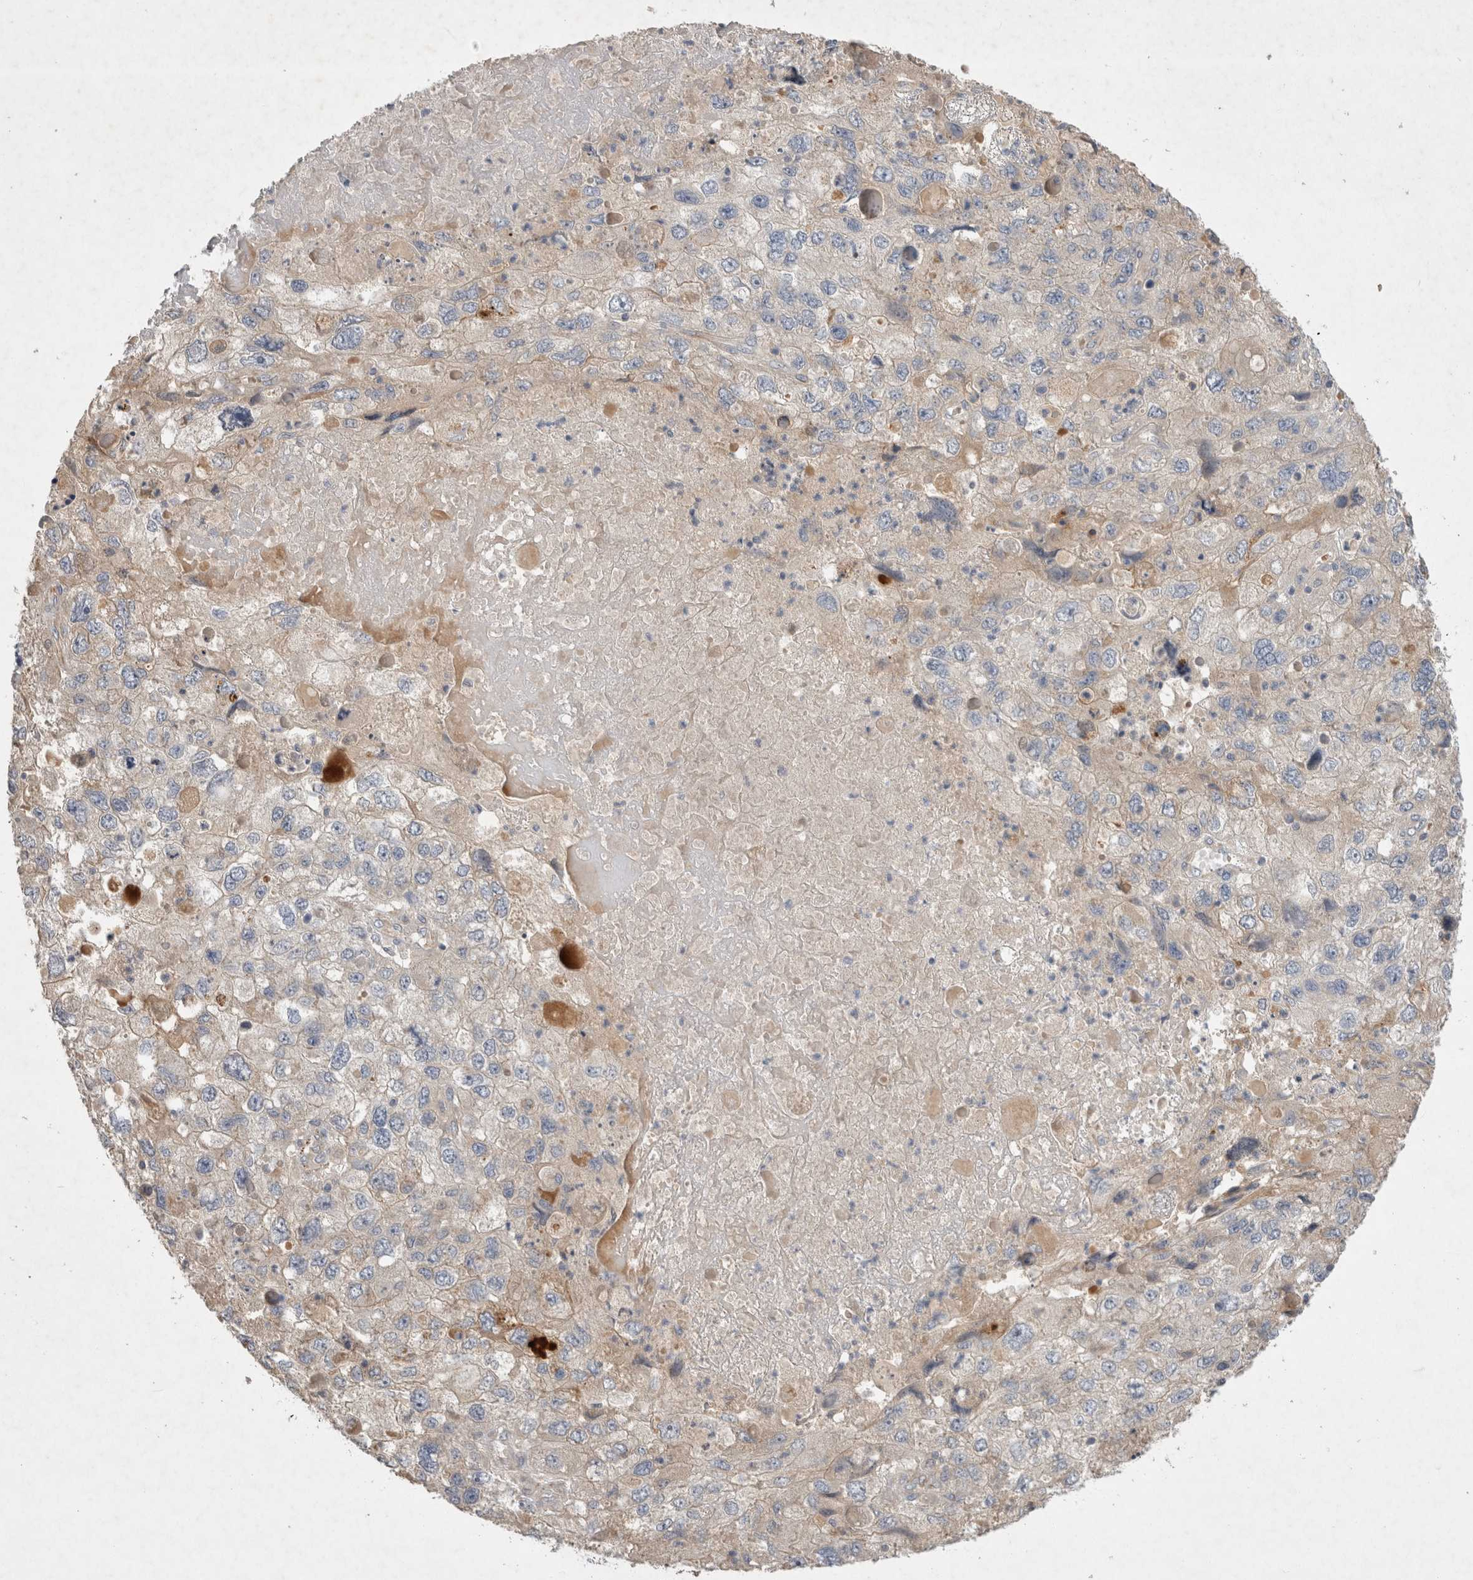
{"staining": {"intensity": "weak", "quantity": "25%-75%", "location": "cytoplasmic/membranous"}, "tissue": "endometrial cancer", "cell_type": "Tumor cells", "image_type": "cancer", "snomed": [{"axis": "morphology", "description": "Adenocarcinoma, NOS"}, {"axis": "topography", "description": "Endometrium"}], "caption": "The immunohistochemical stain shows weak cytoplasmic/membranous staining in tumor cells of endometrial cancer tissue.", "gene": "NMU", "patient": {"sex": "female", "age": 49}}